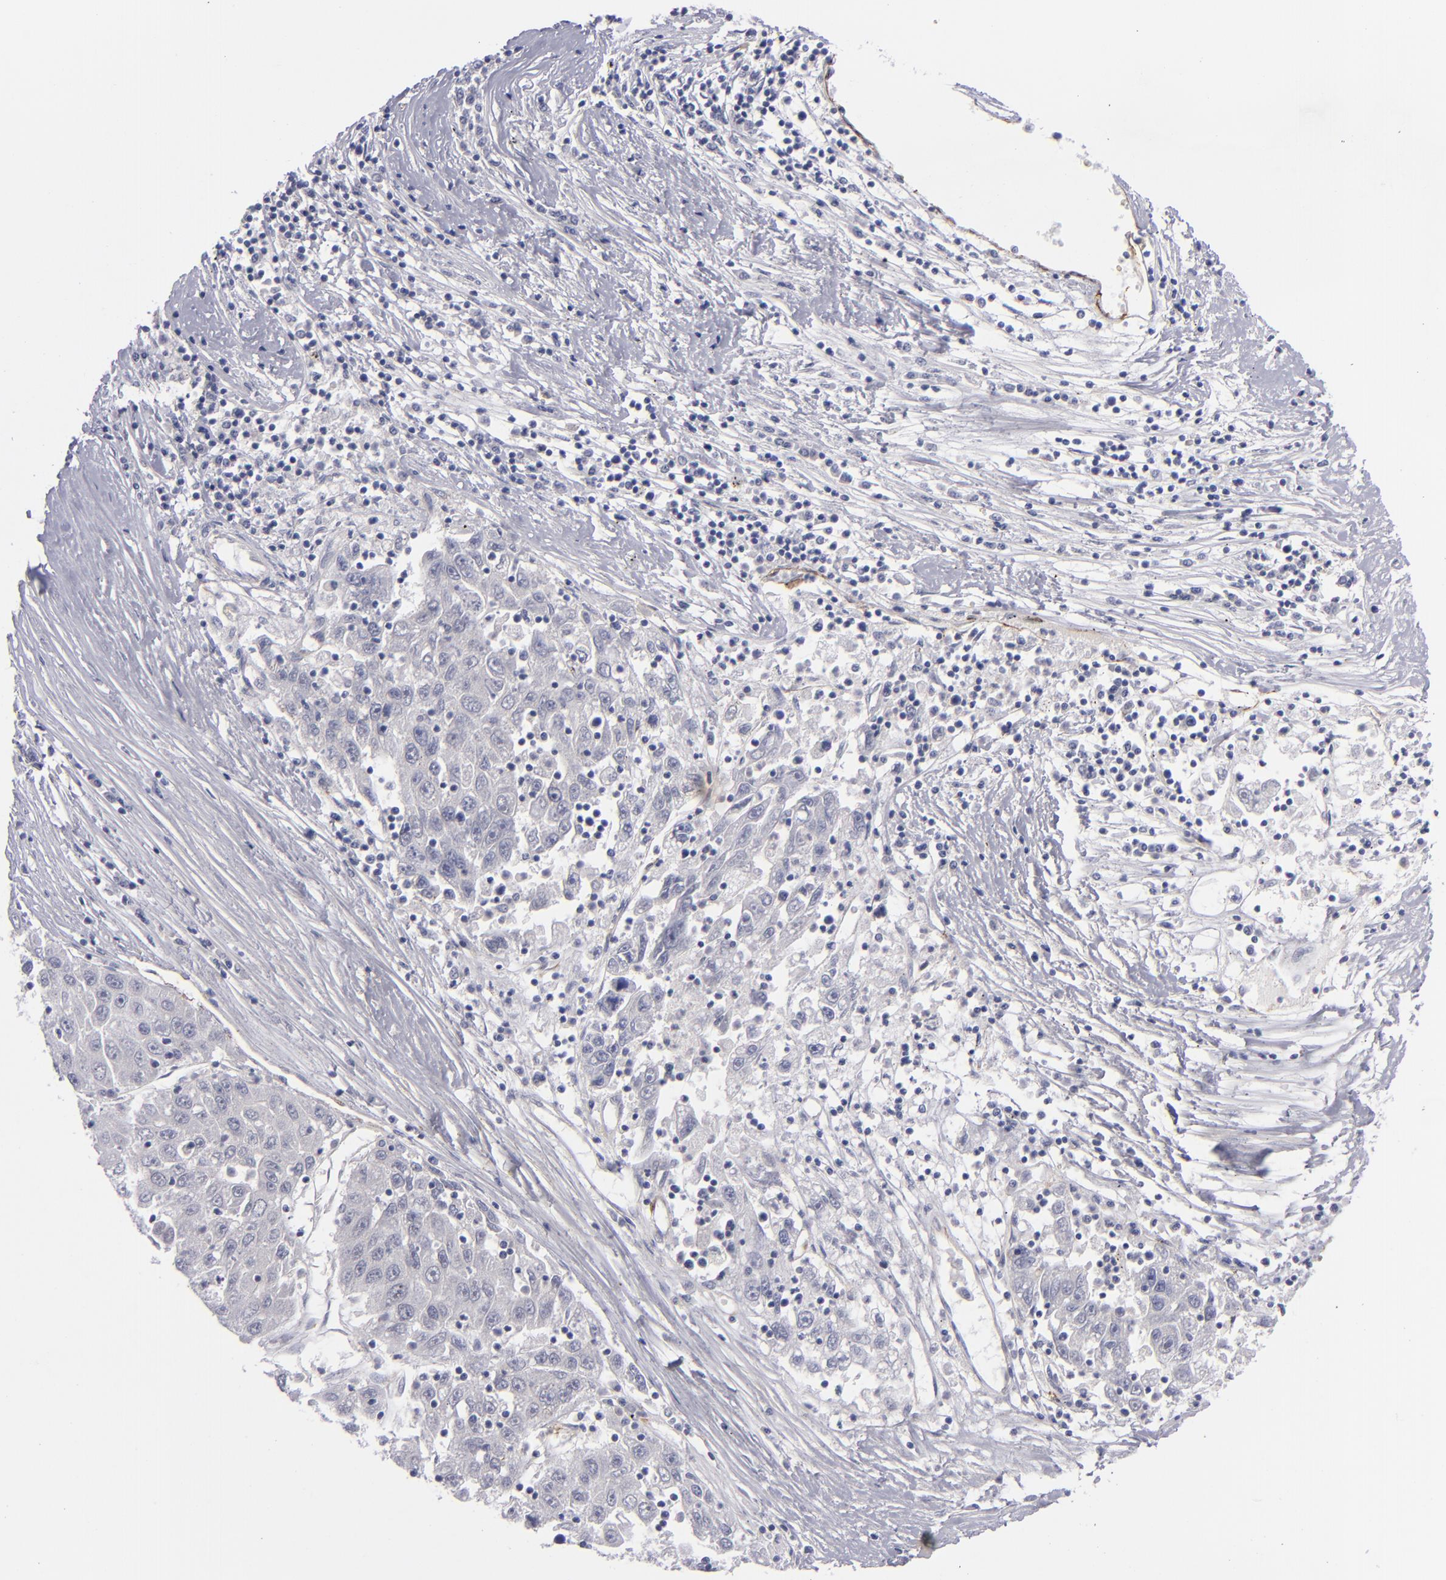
{"staining": {"intensity": "negative", "quantity": "none", "location": "none"}, "tissue": "liver cancer", "cell_type": "Tumor cells", "image_type": "cancer", "snomed": [{"axis": "morphology", "description": "Carcinoma, Hepatocellular, NOS"}, {"axis": "topography", "description": "Liver"}], "caption": "Tumor cells show no significant protein expression in liver hepatocellular carcinoma.", "gene": "ITGB4", "patient": {"sex": "male", "age": 49}}